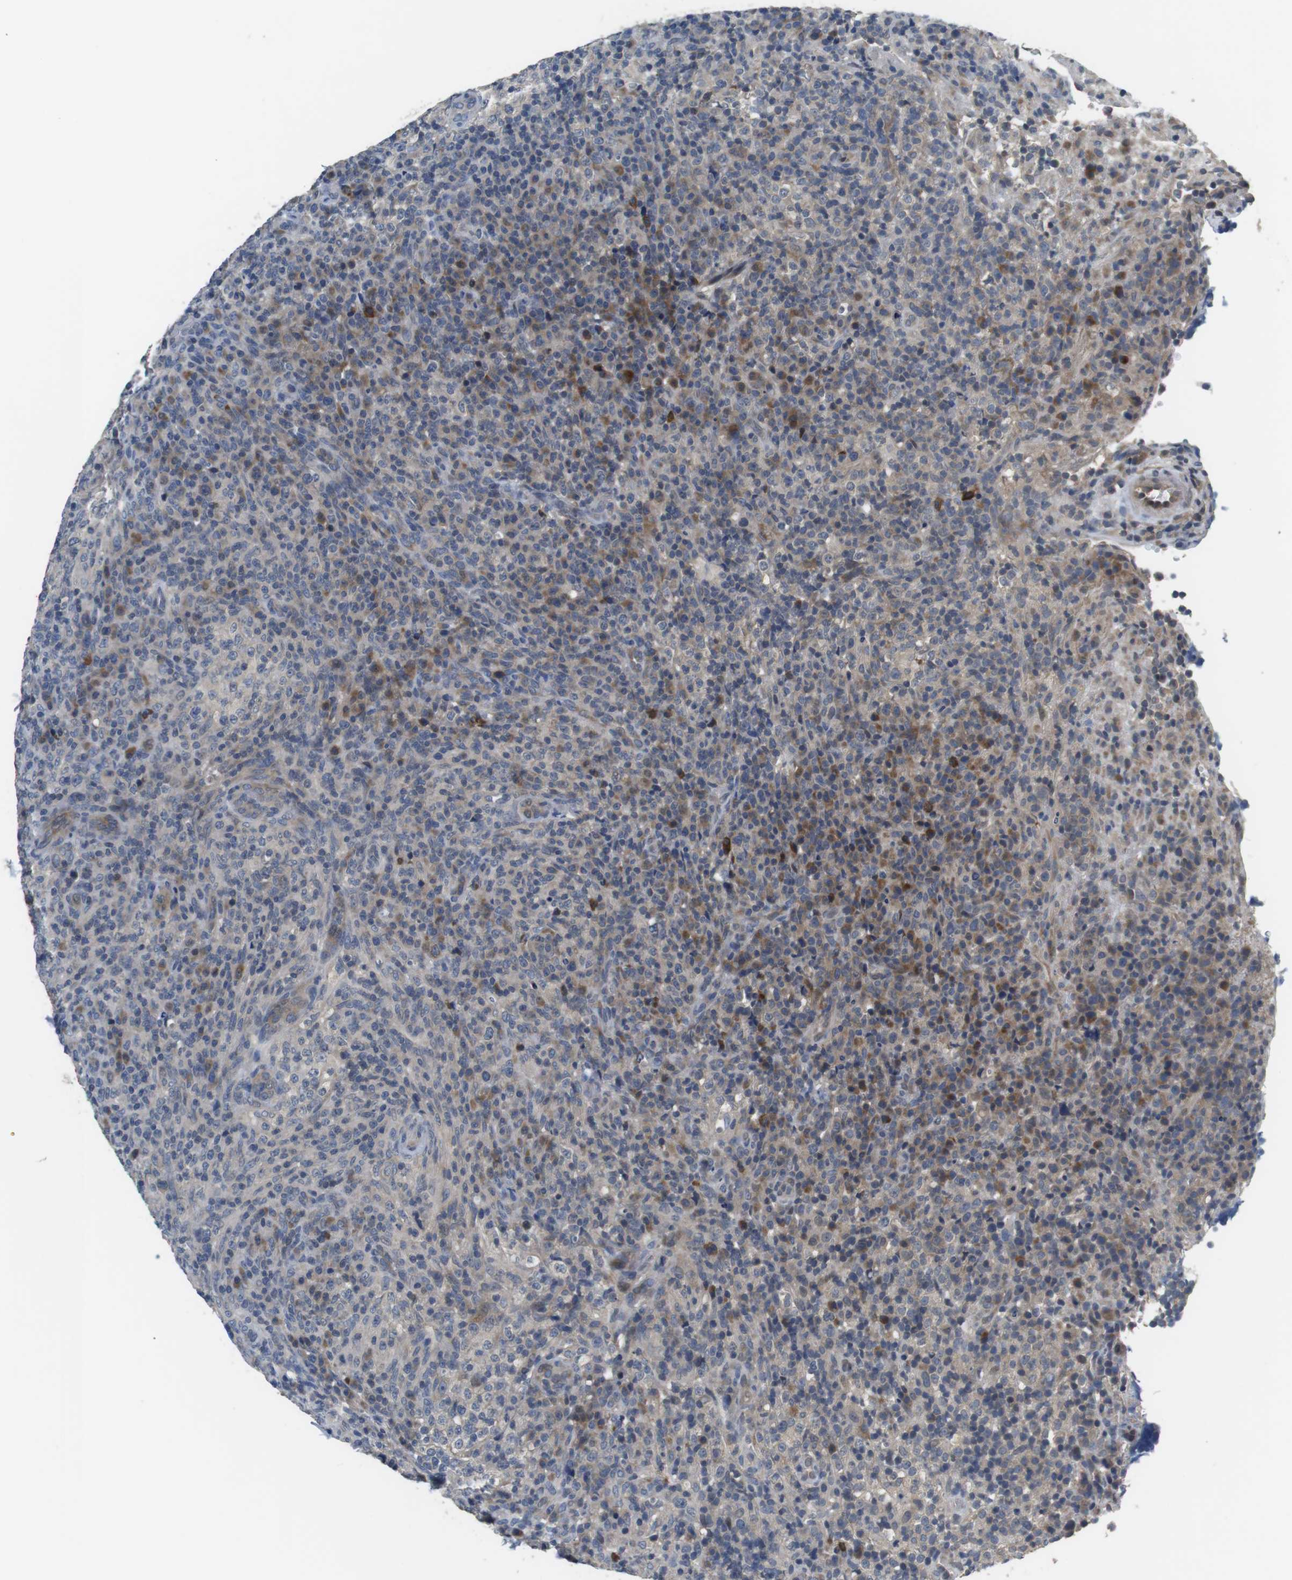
{"staining": {"intensity": "moderate", "quantity": "<25%", "location": "cytoplasmic/membranous"}, "tissue": "lymphoma", "cell_type": "Tumor cells", "image_type": "cancer", "snomed": [{"axis": "morphology", "description": "Malignant lymphoma, non-Hodgkin's type, High grade"}, {"axis": "topography", "description": "Lymph node"}], "caption": "The histopathology image exhibits a brown stain indicating the presence of a protein in the cytoplasmic/membranous of tumor cells in lymphoma.", "gene": "ADGRL3", "patient": {"sex": "female", "age": 76}}